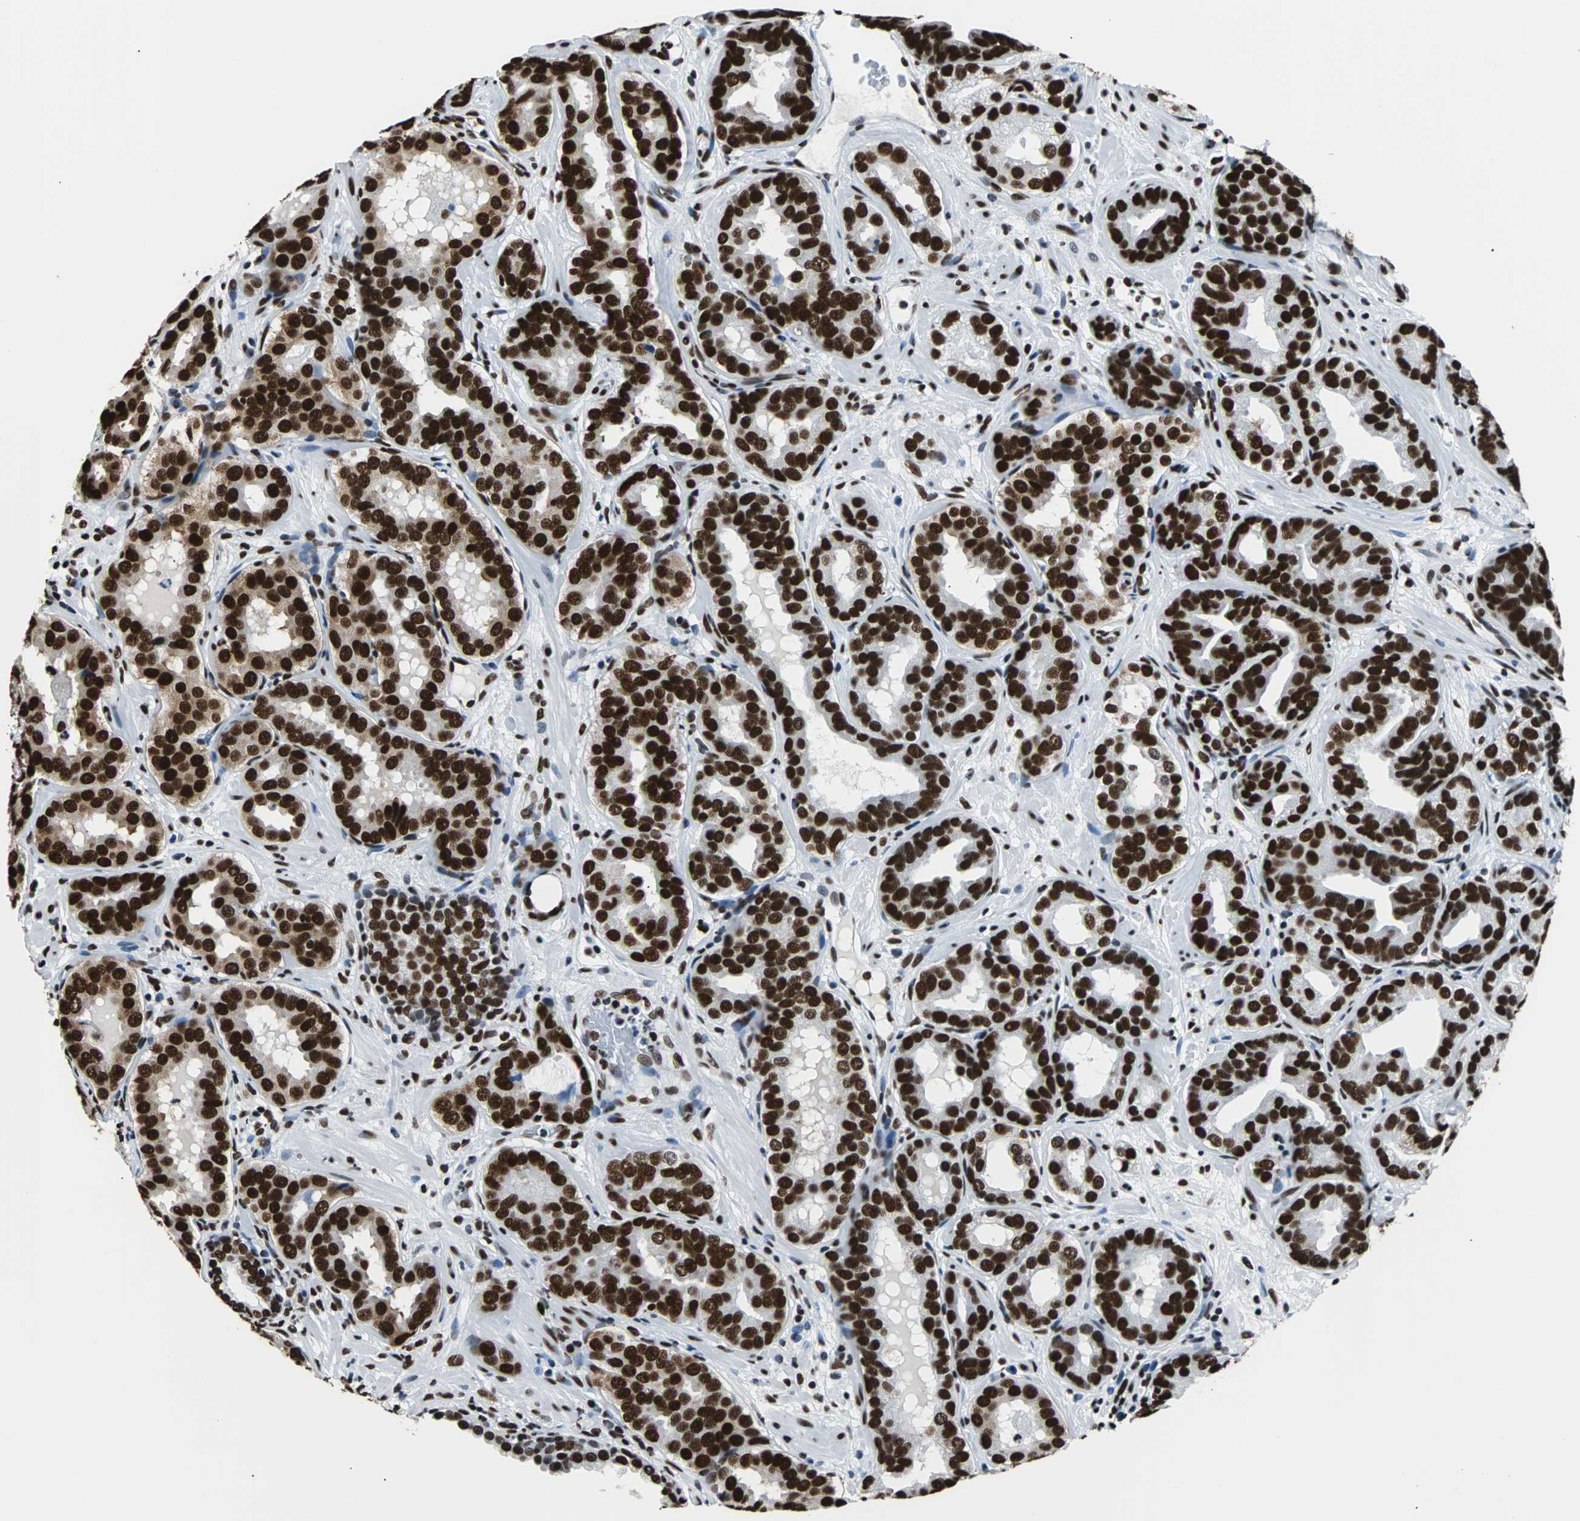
{"staining": {"intensity": "strong", "quantity": ">75%", "location": "cytoplasmic/membranous,nuclear"}, "tissue": "prostate cancer", "cell_type": "Tumor cells", "image_type": "cancer", "snomed": [{"axis": "morphology", "description": "Adenocarcinoma, Low grade"}, {"axis": "topography", "description": "Prostate"}], "caption": "Immunohistochemistry (IHC) of low-grade adenocarcinoma (prostate) shows high levels of strong cytoplasmic/membranous and nuclear positivity in about >75% of tumor cells.", "gene": "FUBP1", "patient": {"sex": "male", "age": 59}}